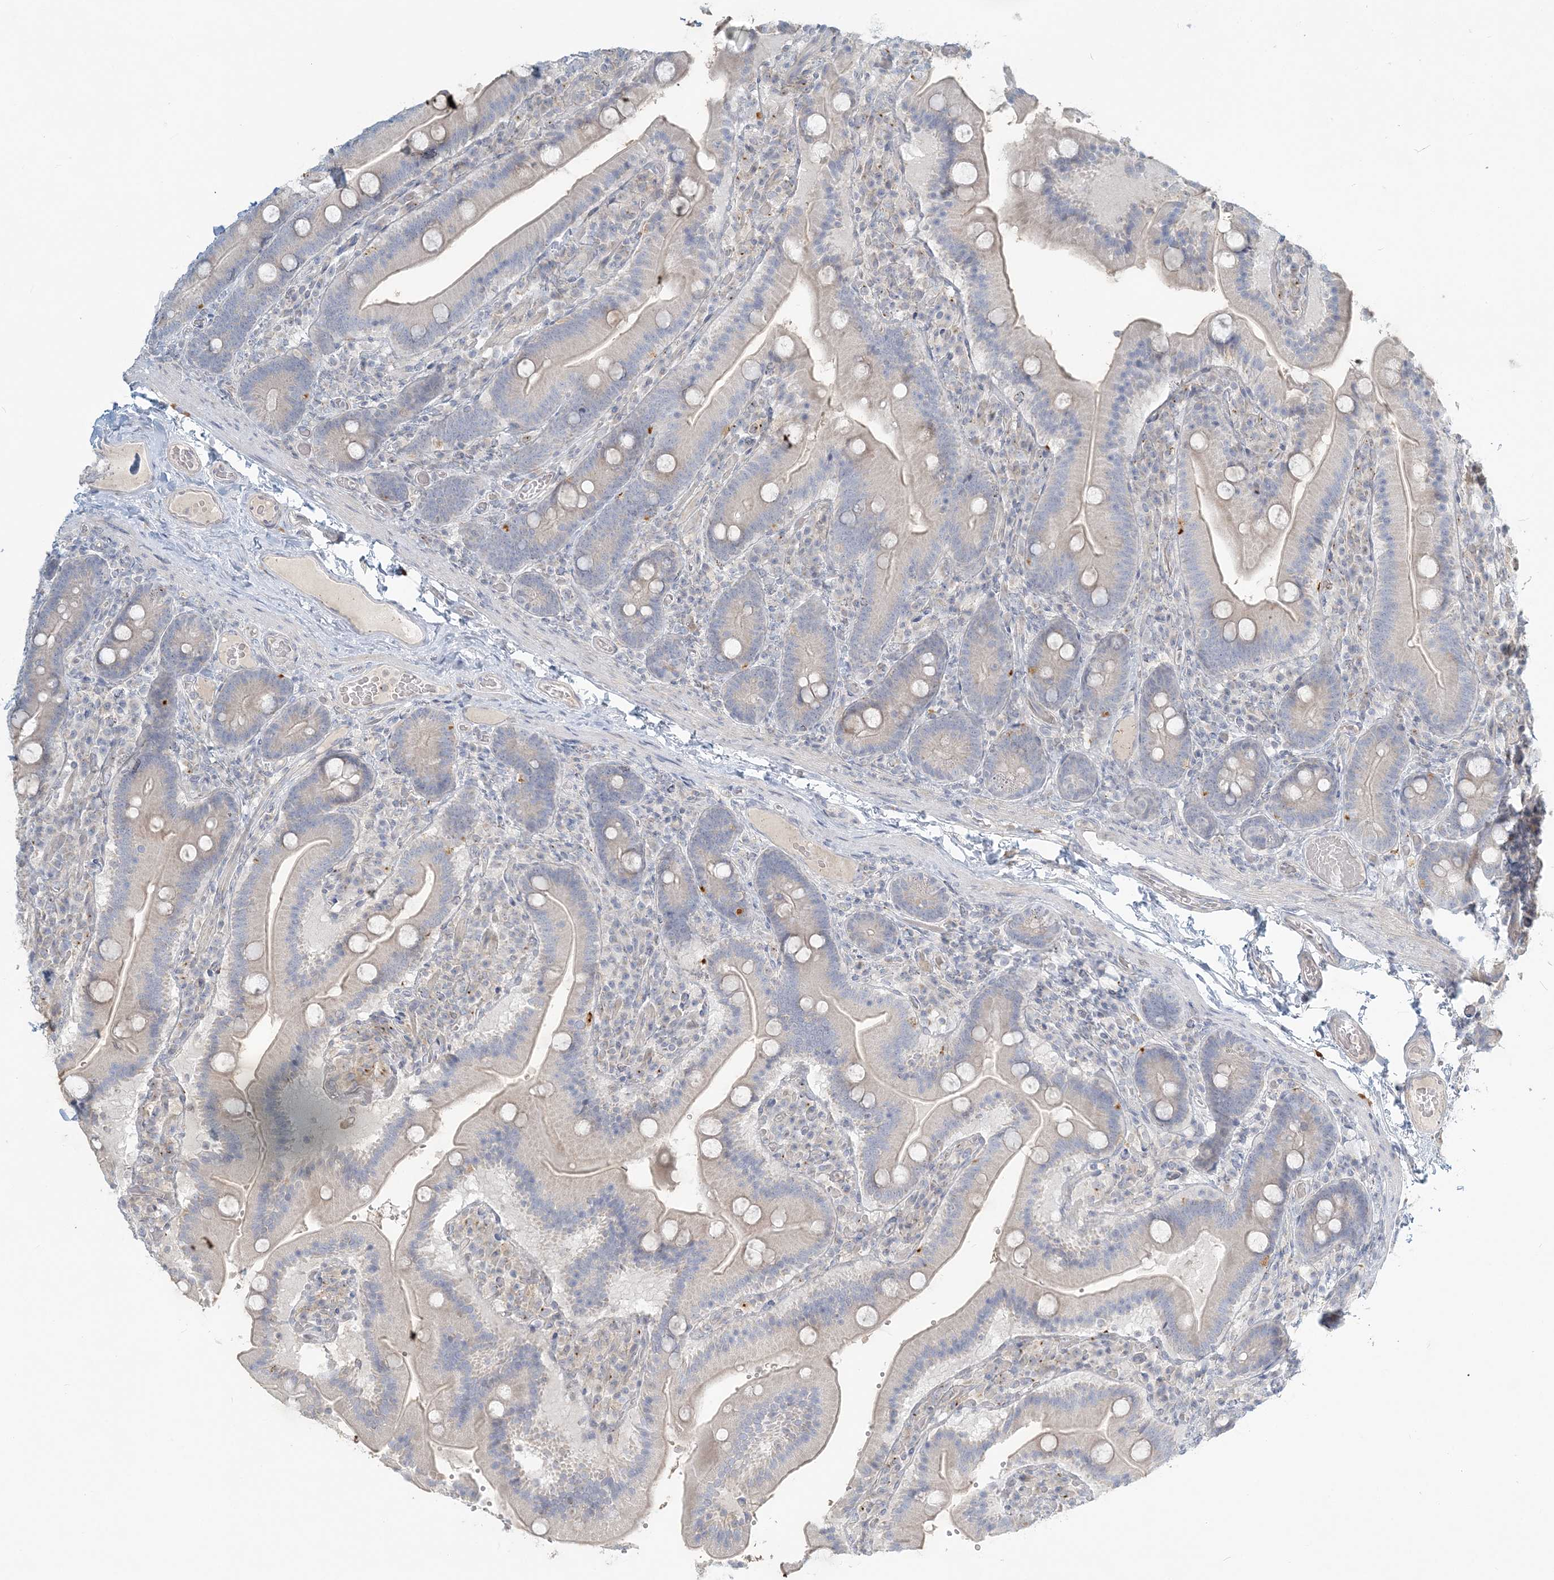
{"staining": {"intensity": "negative", "quantity": "none", "location": "none"}, "tissue": "duodenum", "cell_type": "Glandular cells", "image_type": "normal", "snomed": [{"axis": "morphology", "description": "Normal tissue, NOS"}, {"axis": "topography", "description": "Duodenum"}], "caption": "Immunohistochemical staining of benign duodenum exhibits no significant staining in glandular cells.", "gene": "NAA11", "patient": {"sex": "female", "age": 62}}